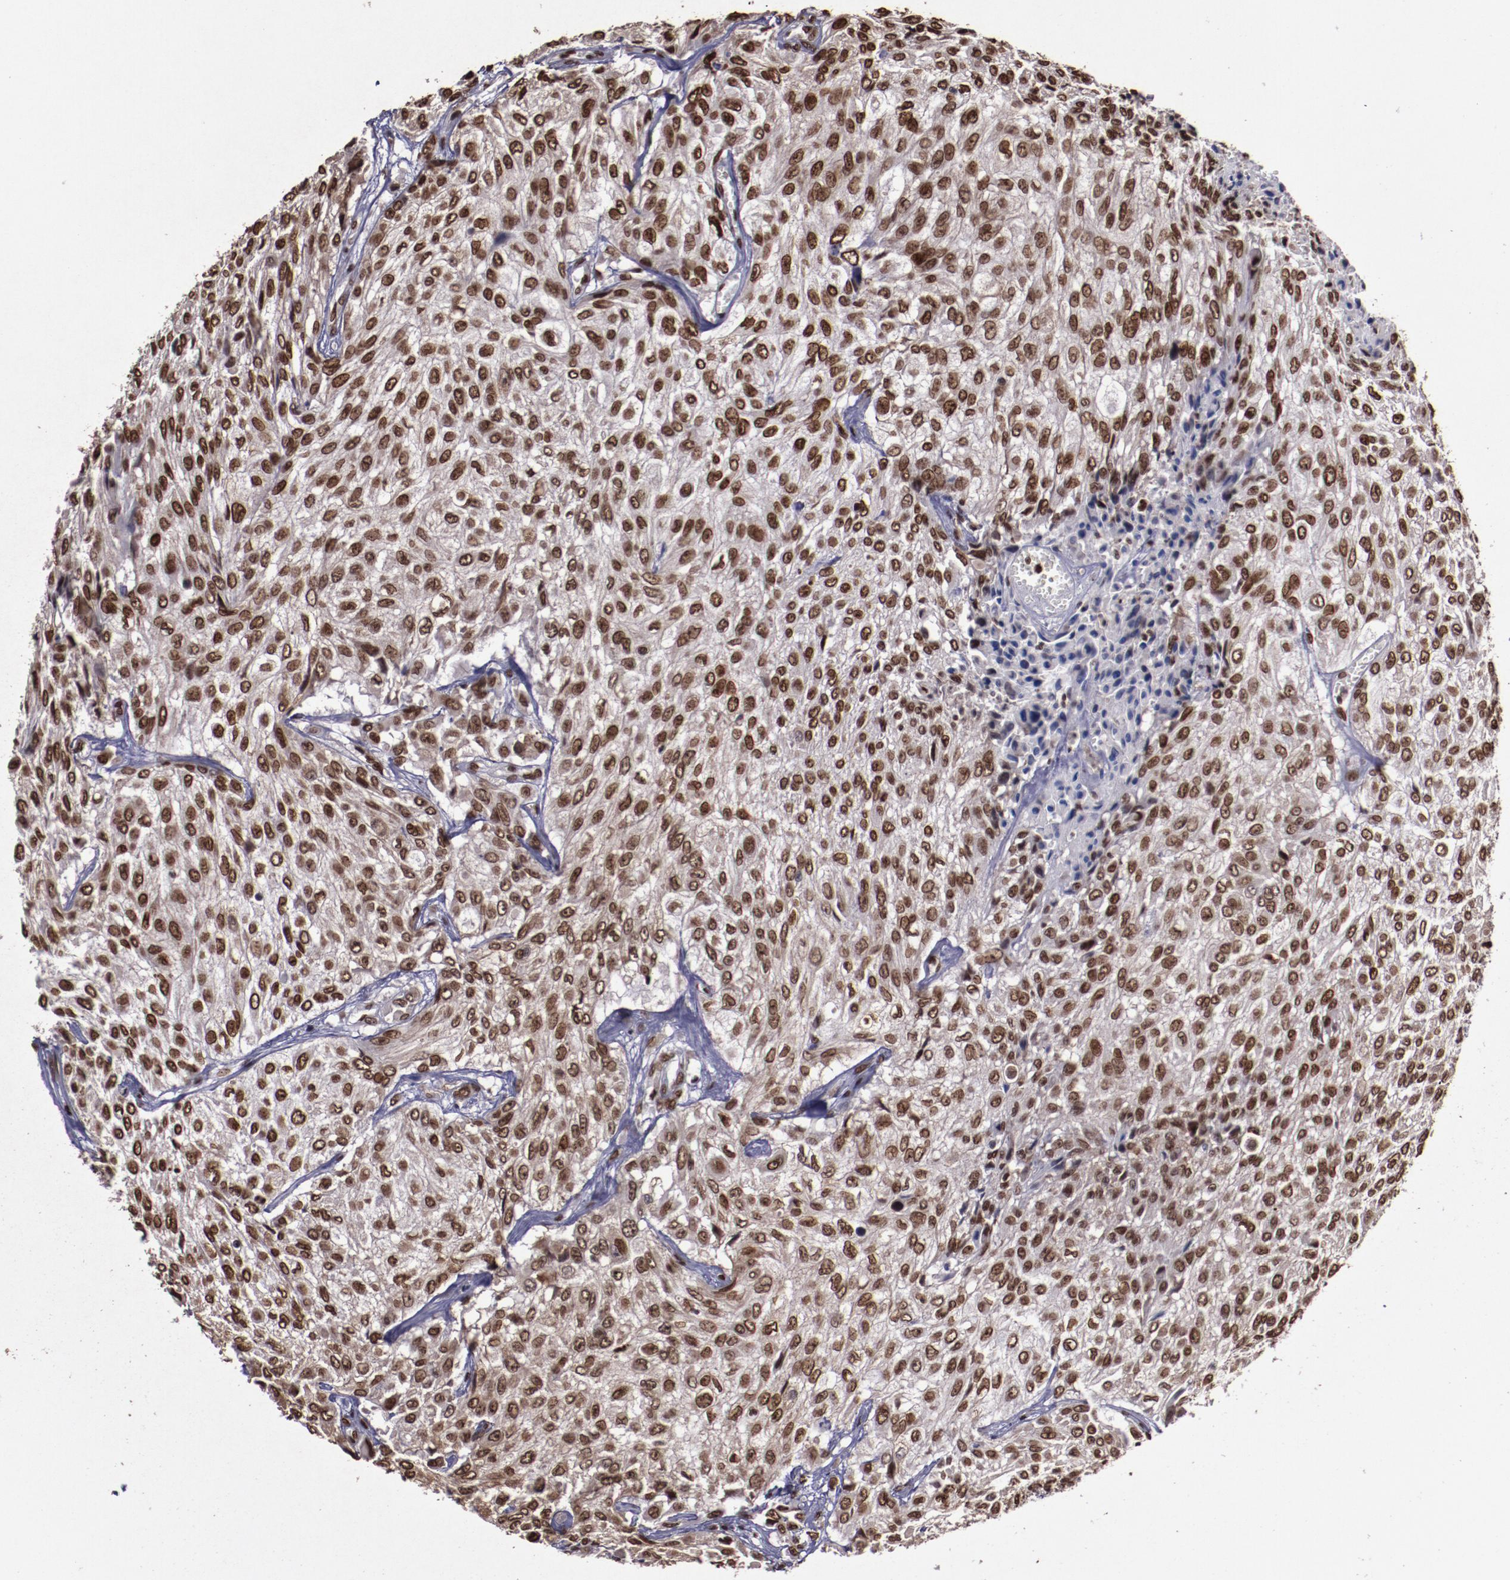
{"staining": {"intensity": "moderate", "quantity": ">75%", "location": "nuclear"}, "tissue": "urothelial cancer", "cell_type": "Tumor cells", "image_type": "cancer", "snomed": [{"axis": "morphology", "description": "Urothelial carcinoma, High grade"}, {"axis": "topography", "description": "Urinary bladder"}], "caption": "Protein staining of urothelial carcinoma (high-grade) tissue shows moderate nuclear expression in approximately >75% of tumor cells.", "gene": "APEX1", "patient": {"sex": "male", "age": 57}}